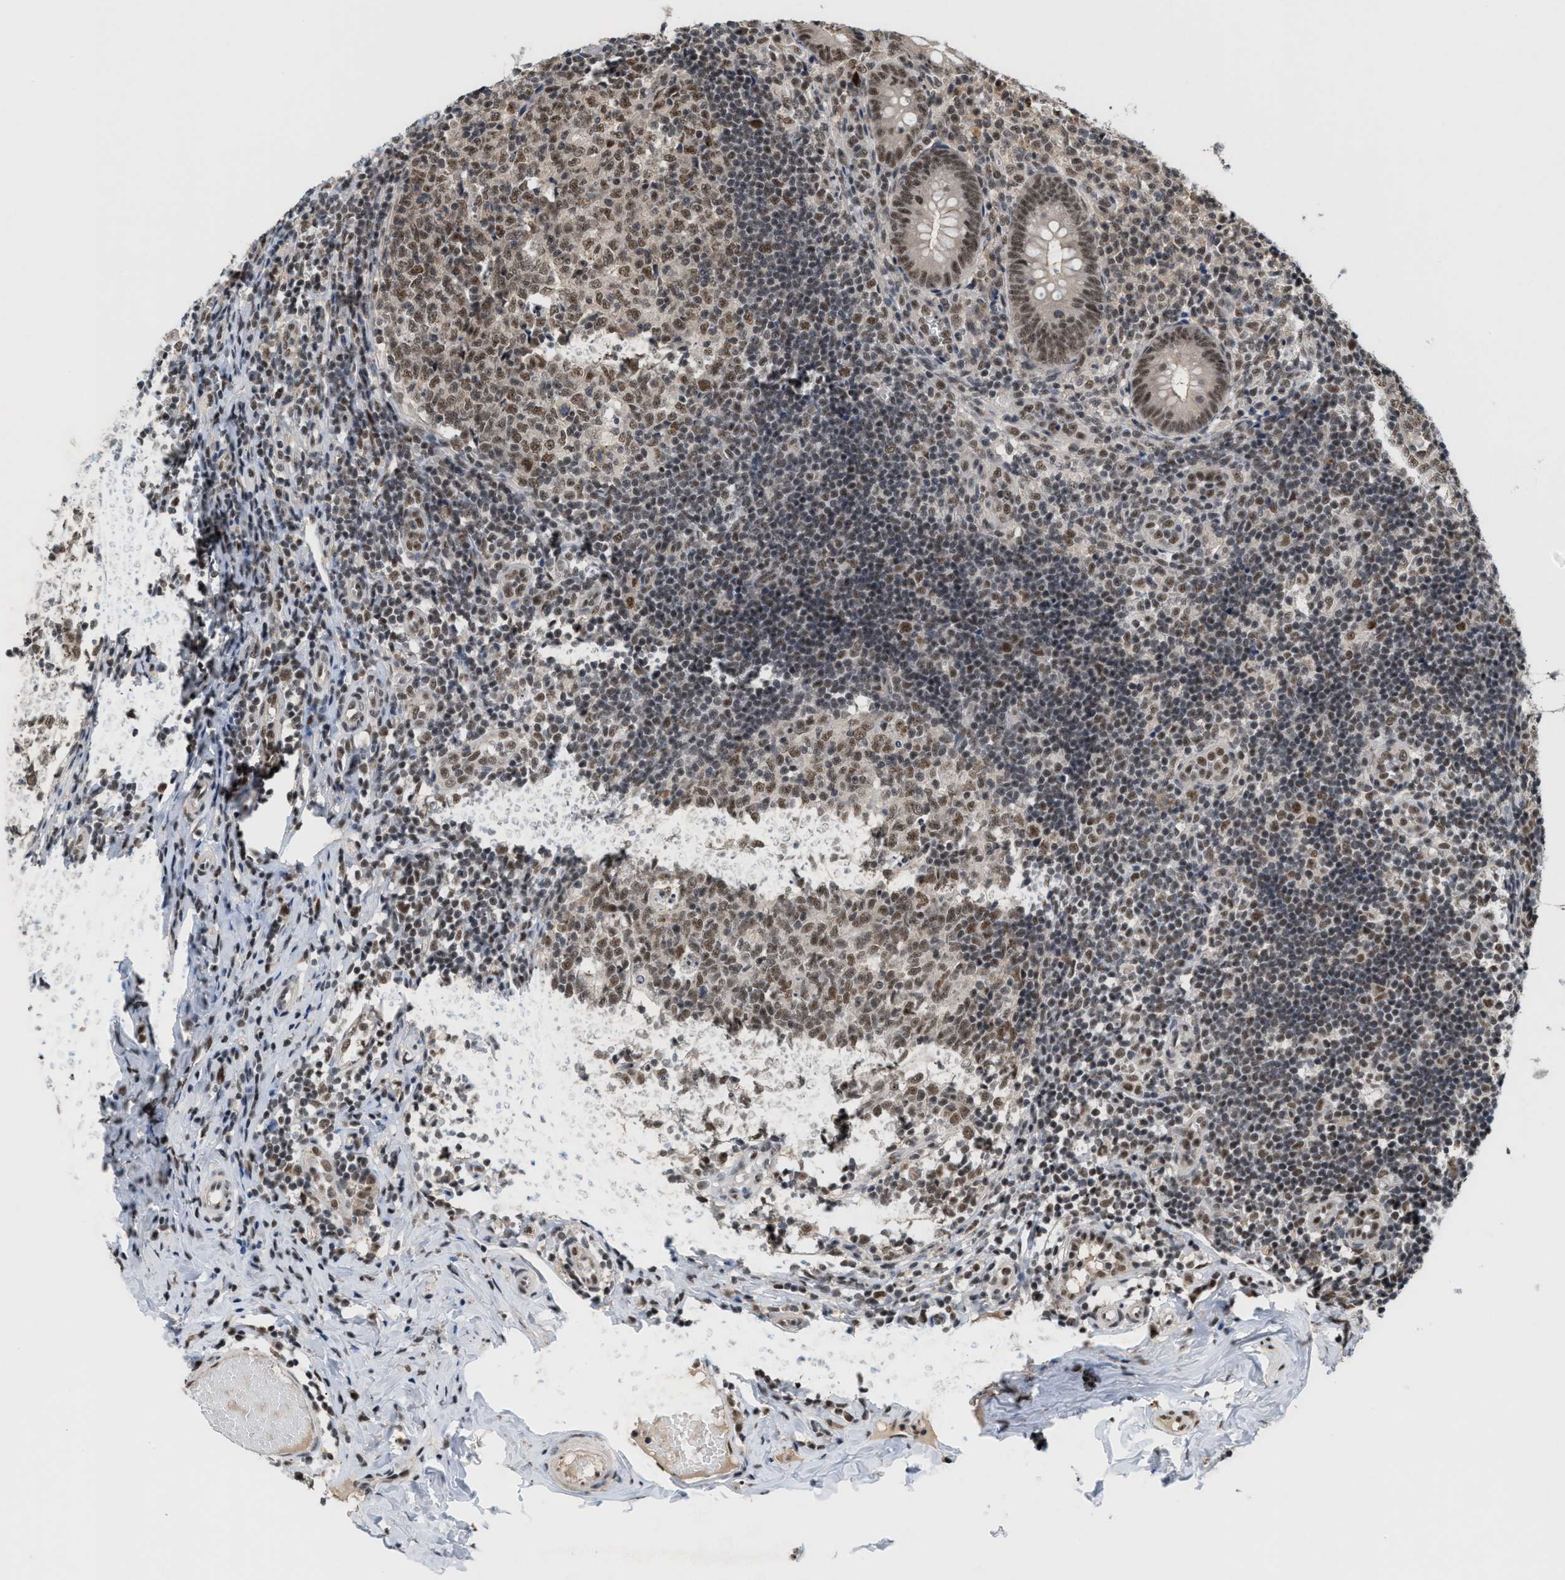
{"staining": {"intensity": "moderate", "quantity": ">75%", "location": "nuclear"}, "tissue": "appendix", "cell_type": "Glandular cells", "image_type": "normal", "snomed": [{"axis": "morphology", "description": "Normal tissue, NOS"}, {"axis": "topography", "description": "Appendix"}], "caption": "Immunohistochemical staining of benign appendix shows >75% levels of moderate nuclear protein expression in approximately >75% of glandular cells. (Brightfield microscopy of DAB IHC at high magnification).", "gene": "PRPF4", "patient": {"sex": "male", "age": 8}}